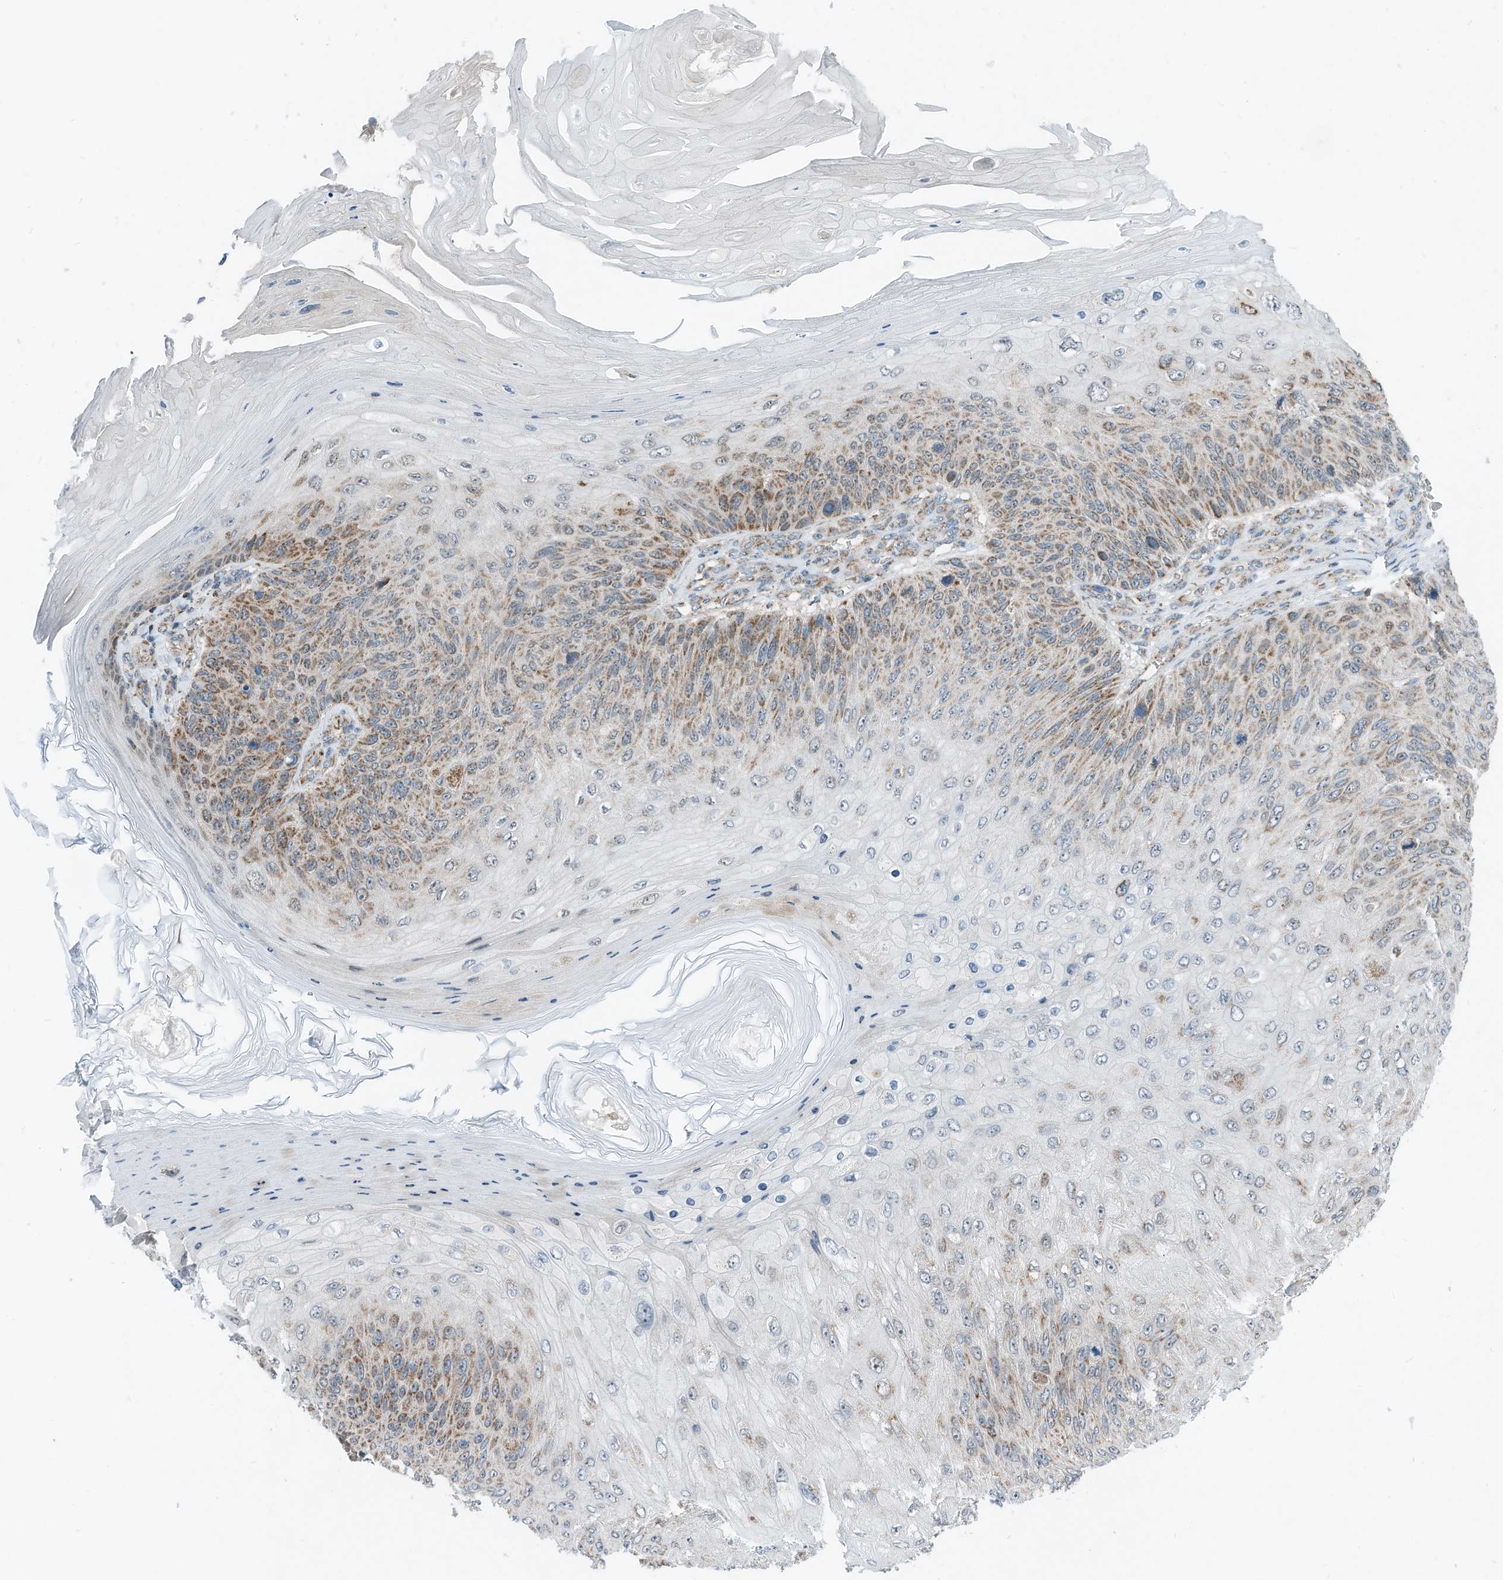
{"staining": {"intensity": "moderate", "quantity": "25%-75%", "location": "cytoplasmic/membranous"}, "tissue": "skin cancer", "cell_type": "Tumor cells", "image_type": "cancer", "snomed": [{"axis": "morphology", "description": "Squamous cell carcinoma, NOS"}, {"axis": "topography", "description": "Skin"}], "caption": "Skin squamous cell carcinoma stained with immunohistochemistry shows moderate cytoplasmic/membranous expression in approximately 25%-75% of tumor cells.", "gene": "RMND1", "patient": {"sex": "female", "age": 88}}